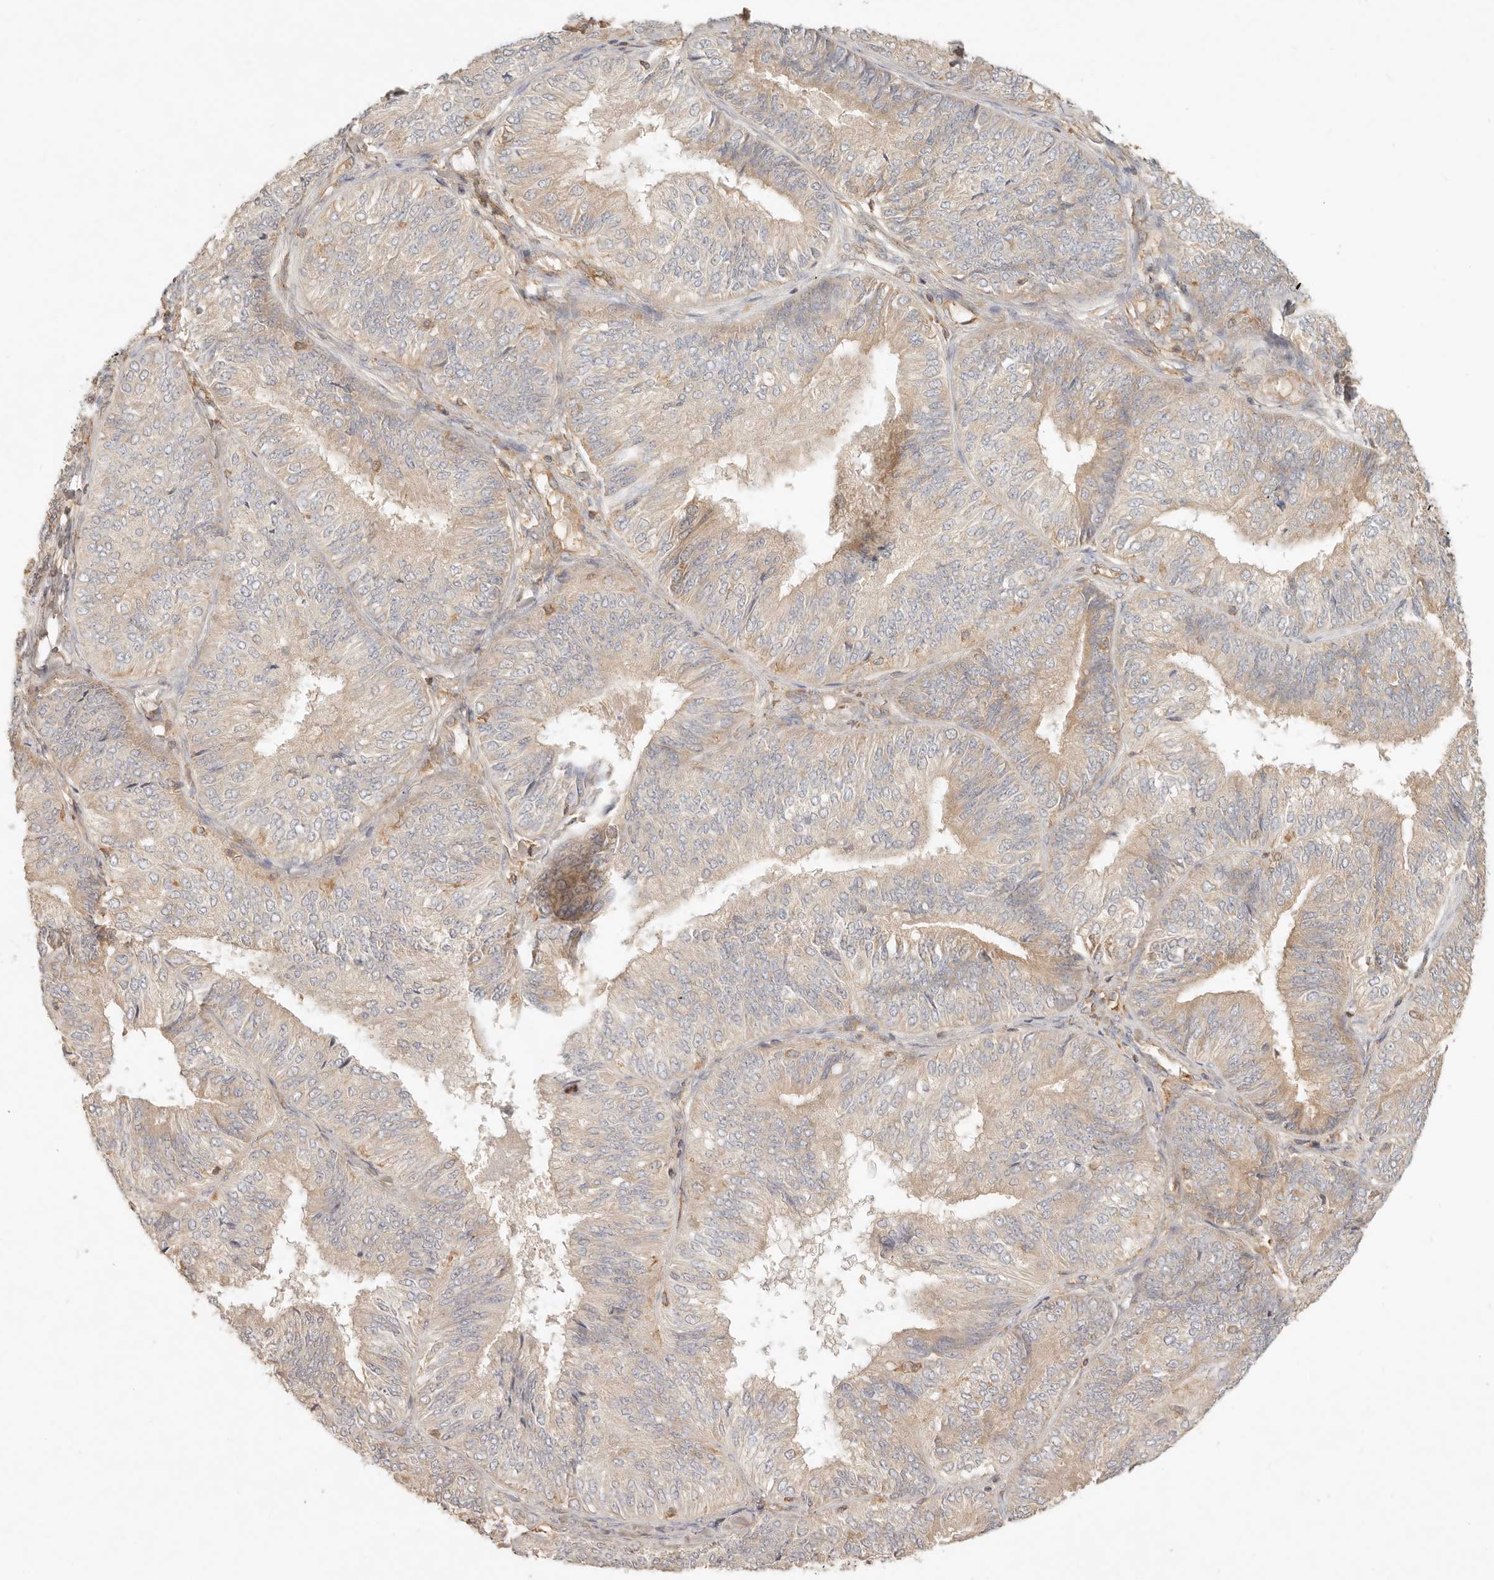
{"staining": {"intensity": "weak", "quantity": "25%-75%", "location": "cytoplasmic/membranous"}, "tissue": "endometrial cancer", "cell_type": "Tumor cells", "image_type": "cancer", "snomed": [{"axis": "morphology", "description": "Adenocarcinoma, NOS"}, {"axis": "topography", "description": "Endometrium"}], "caption": "Endometrial cancer (adenocarcinoma) was stained to show a protein in brown. There is low levels of weak cytoplasmic/membranous positivity in about 25%-75% of tumor cells.", "gene": "NECAP2", "patient": {"sex": "female", "age": 58}}